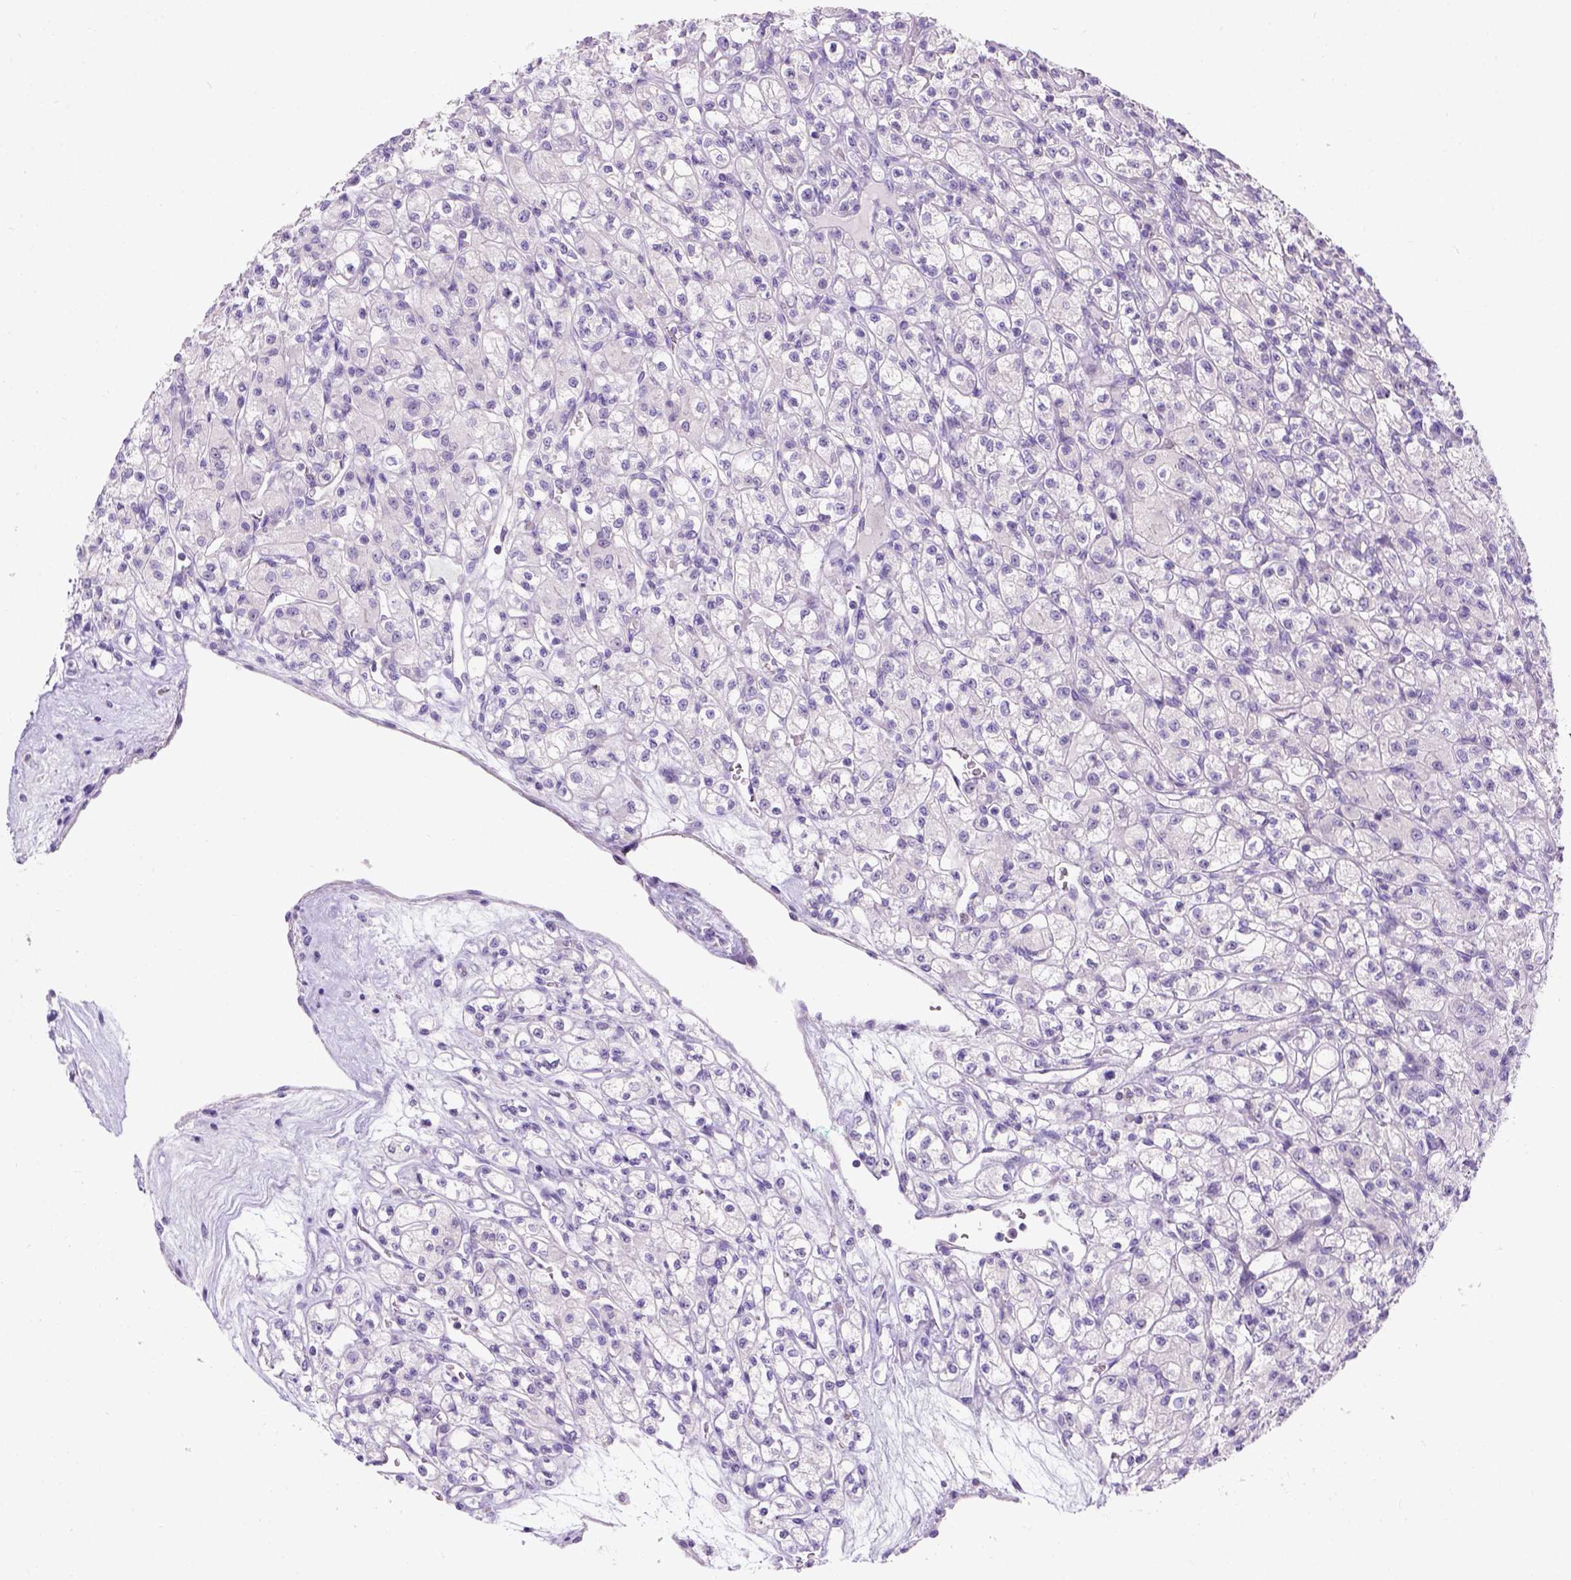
{"staining": {"intensity": "negative", "quantity": "none", "location": "none"}, "tissue": "renal cancer", "cell_type": "Tumor cells", "image_type": "cancer", "snomed": [{"axis": "morphology", "description": "Adenocarcinoma, NOS"}, {"axis": "topography", "description": "Kidney"}], "caption": "This image is of renal cancer stained with immunohistochemistry (IHC) to label a protein in brown with the nuclei are counter-stained blue. There is no staining in tumor cells.", "gene": "C20orf144", "patient": {"sex": "female", "age": 70}}